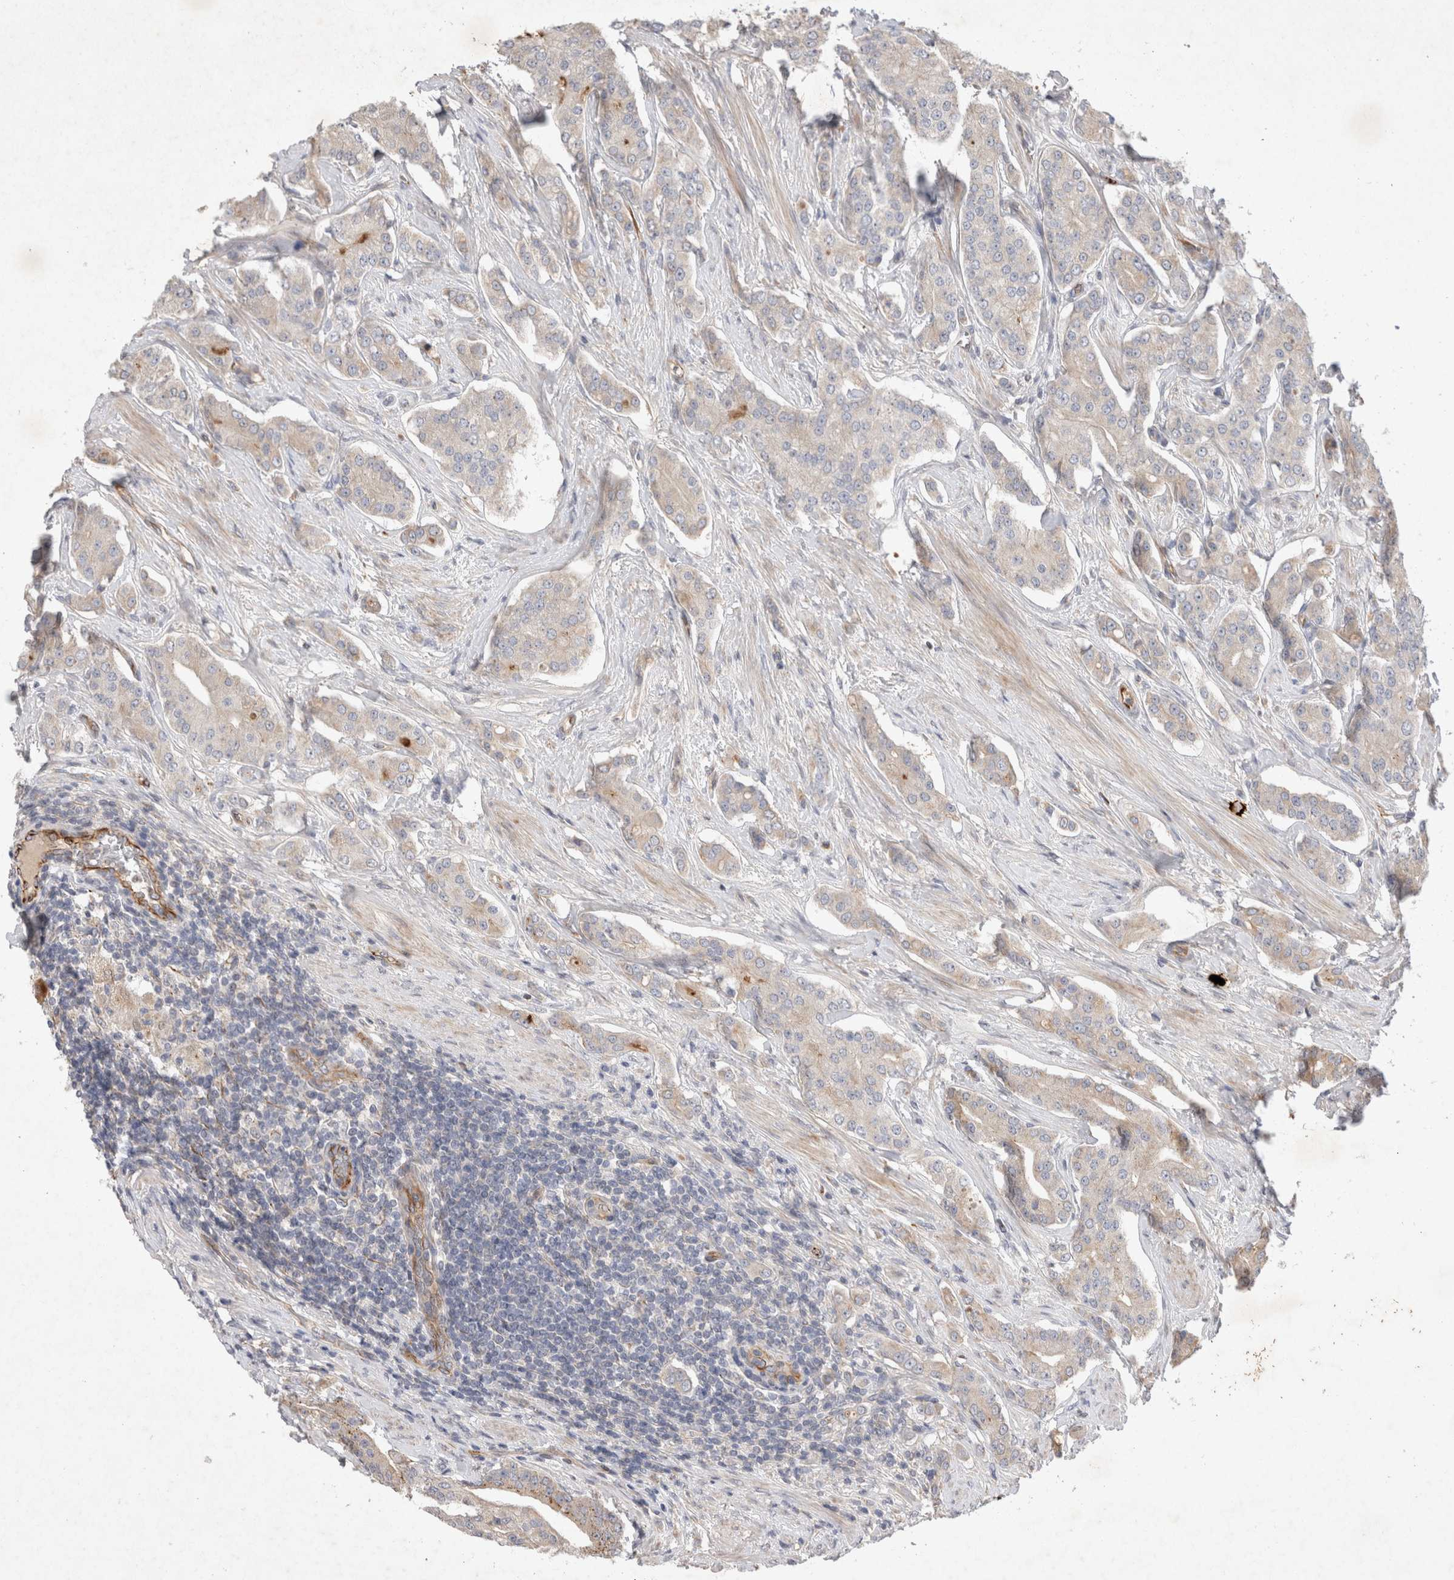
{"staining": {"intensity": "weak", "quantity": "<25%", "location": "cytoplasmic/membranous"}, "tissue": "prostate cancer", "cell_type": "Tumor cells", "image_type": "cancer", "snomed": [{"axis": "morphology", "description": "Adenocarcinoma, High grade"}, {"axis": "topography", "description": "Prostate"}], "caption": "Tumor cells are negative for brown protein staining in prostate high-grade adenocarcinoma.", "gene": "NMU", "patient": {"sex": "male", "age": 71}}